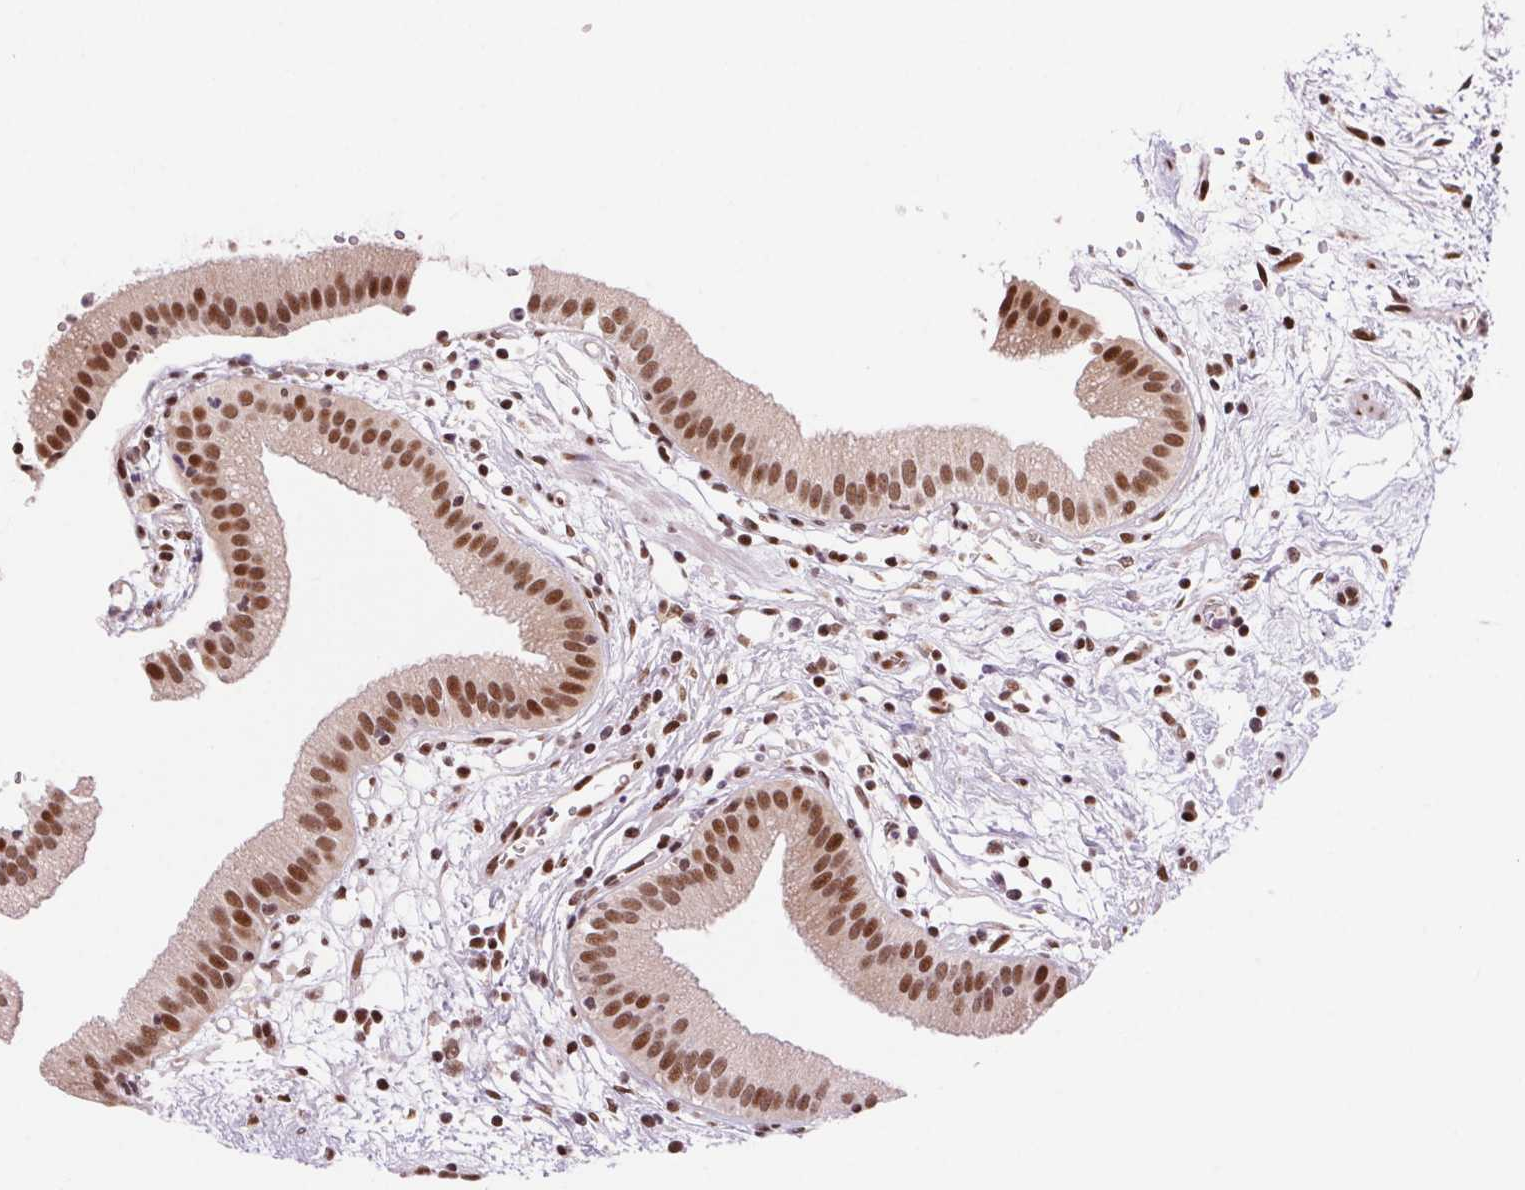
{"staining": {"intensity": "strong", "quantity": ">75%", "location": "nuclear"}, "tissue": "gallbladder", "cell_type": "Glandular cells", "image_type": "normal", "snomed": [{"axis": "morphology", "description": "Normal tissue, NOS"}, {"axis": "topography", "description": "Gallbladder"}], "caption": "Protein staining of normal gallbladder demonstrates strong nuclear staining in approximately >75% of glandular cells. Using DAB (3,3'-diaminobenzidine) (brown) and hematoxylin (blue) stains, captured at high magnification using brightfield microscopy.", "gene": "RAD23A", "patient": {"sex": "female", "age": 65}}